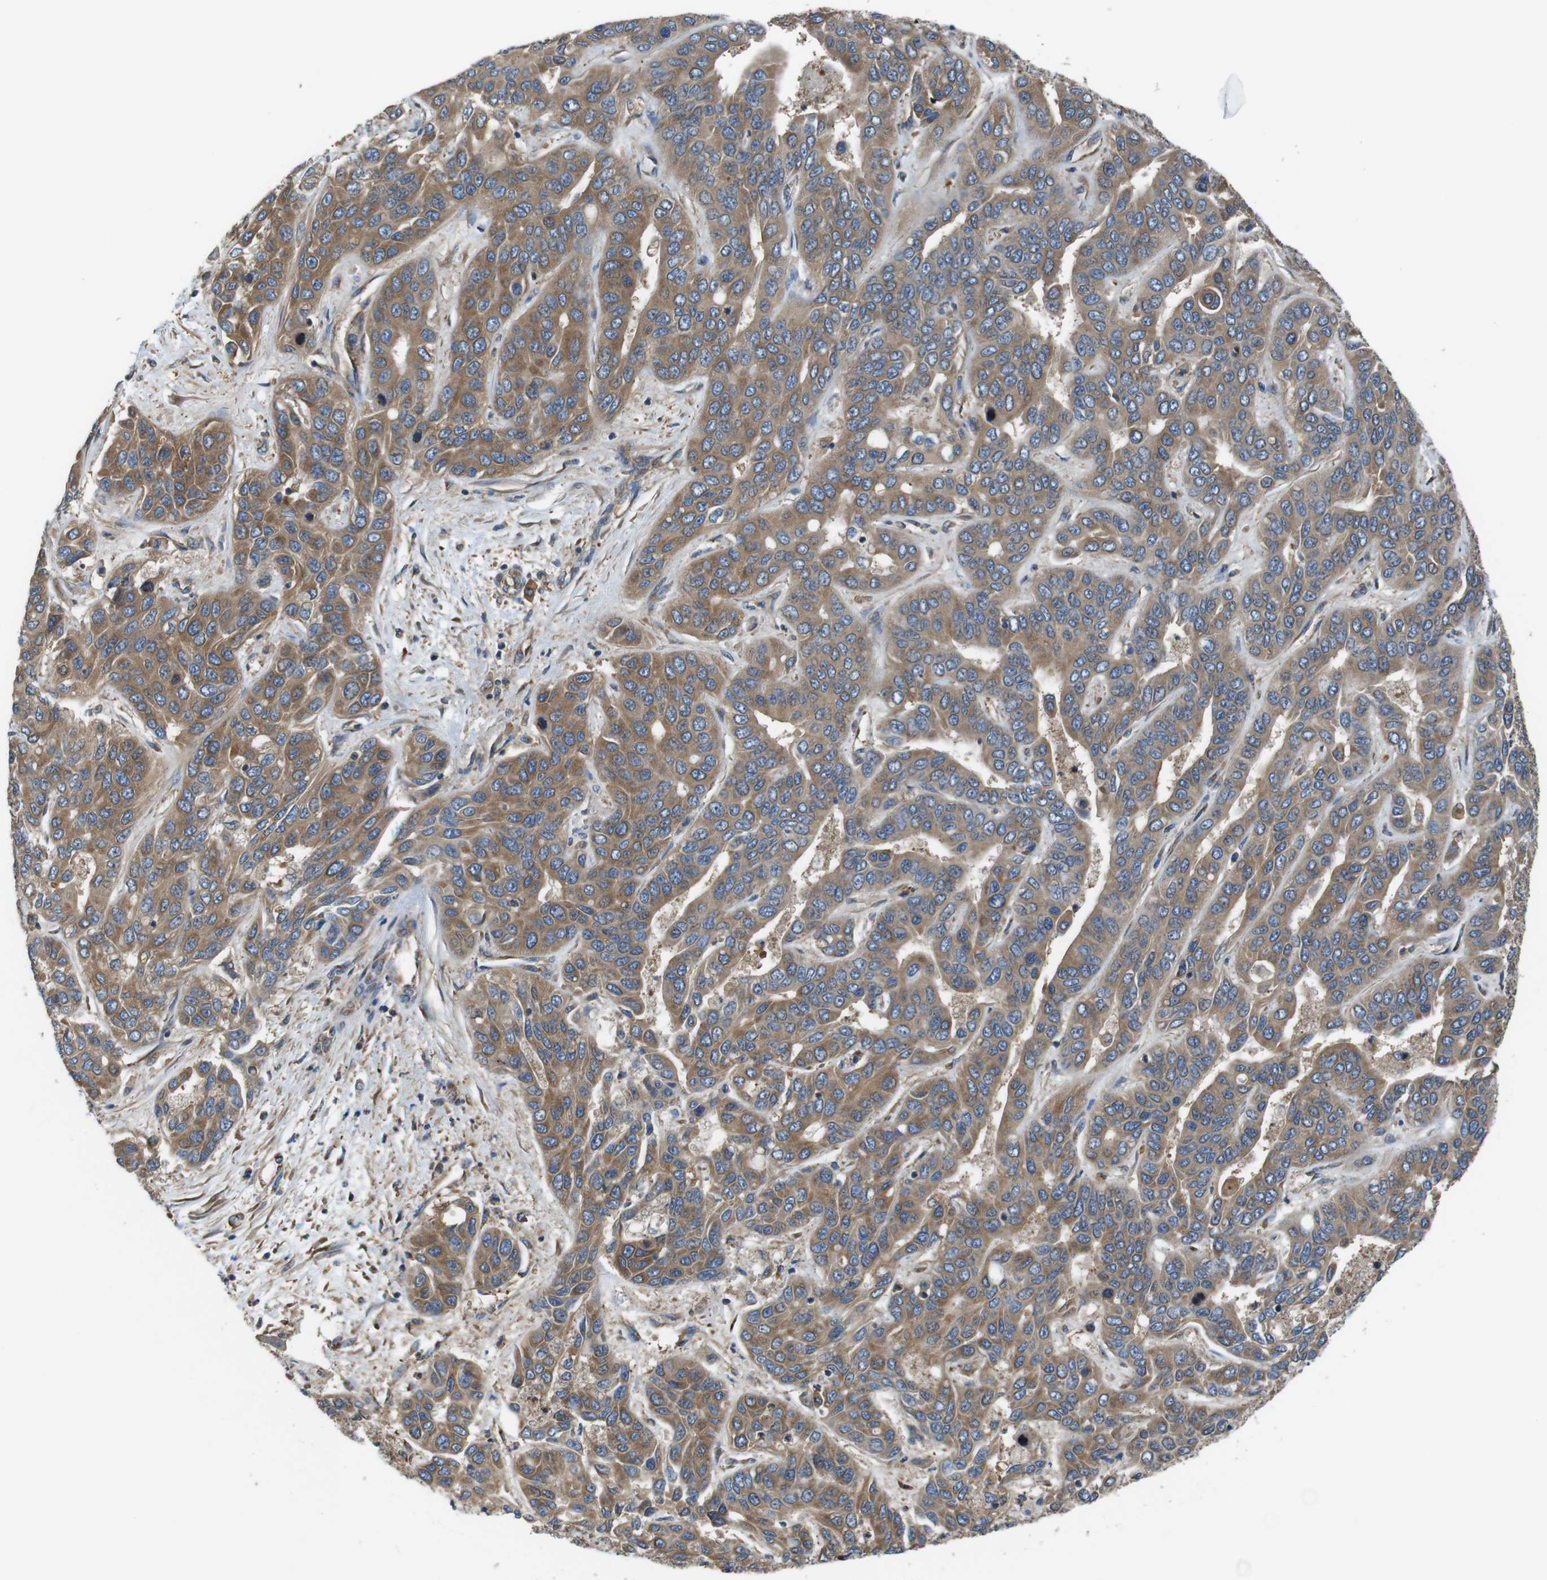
{"staining": {"intensity": "moderate", "quantity": ">75%", "location": "cytoplasmic/membranous"}, "tissue": "liver cancer", "cell_type": "Tumor cells", "image_type": "cancer", "snomed": [{"axis": "morphology", "description": "Cholangiocarcinoma"}, {"axis": "topography", "description": "Liver"}], "caption": "The immunohistochemical stain labels moderate cytoplasmic/membranous staining in tumor cells of cholangiocarcinoma (liver) tissue.", "gene": "DCTN1", "patient": {"sex": "female", "age": 52}}